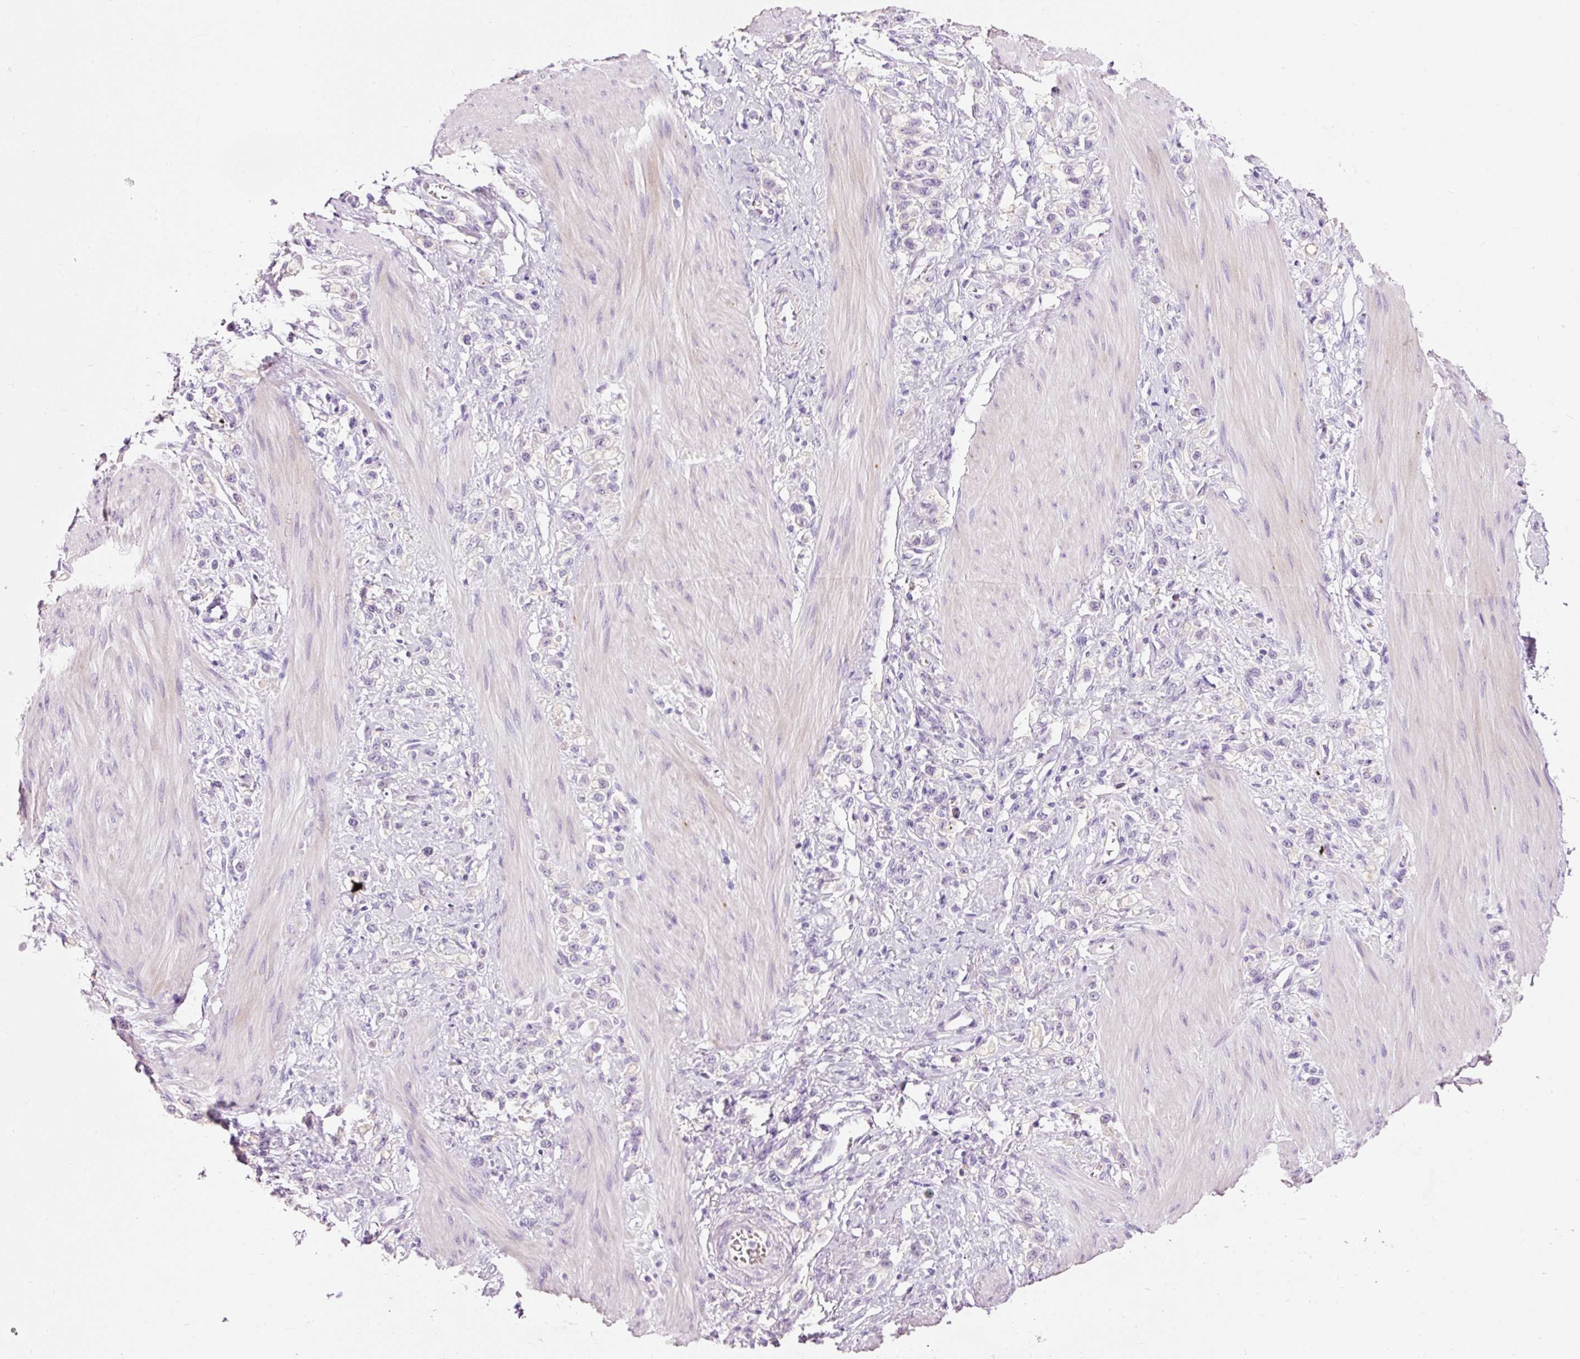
{"staining": {"intensity": "negative", "quantity": "none", "location": "none"}, "tissue": "stomach cancer", "cell_type": "Tumor cells", "image_type": "cancer", "snomed": [{"axis": "morphology", "description": "Adenocarcinoma, NOS"}, {"axis": "topography", "description": "Stomach"}], "caption": "IHC of stomach cancer (adenocarcinoma) reveals no staining in tumor cells.", "gene": "TENT5C", "patient": {"sex": "female", "age": 65}}